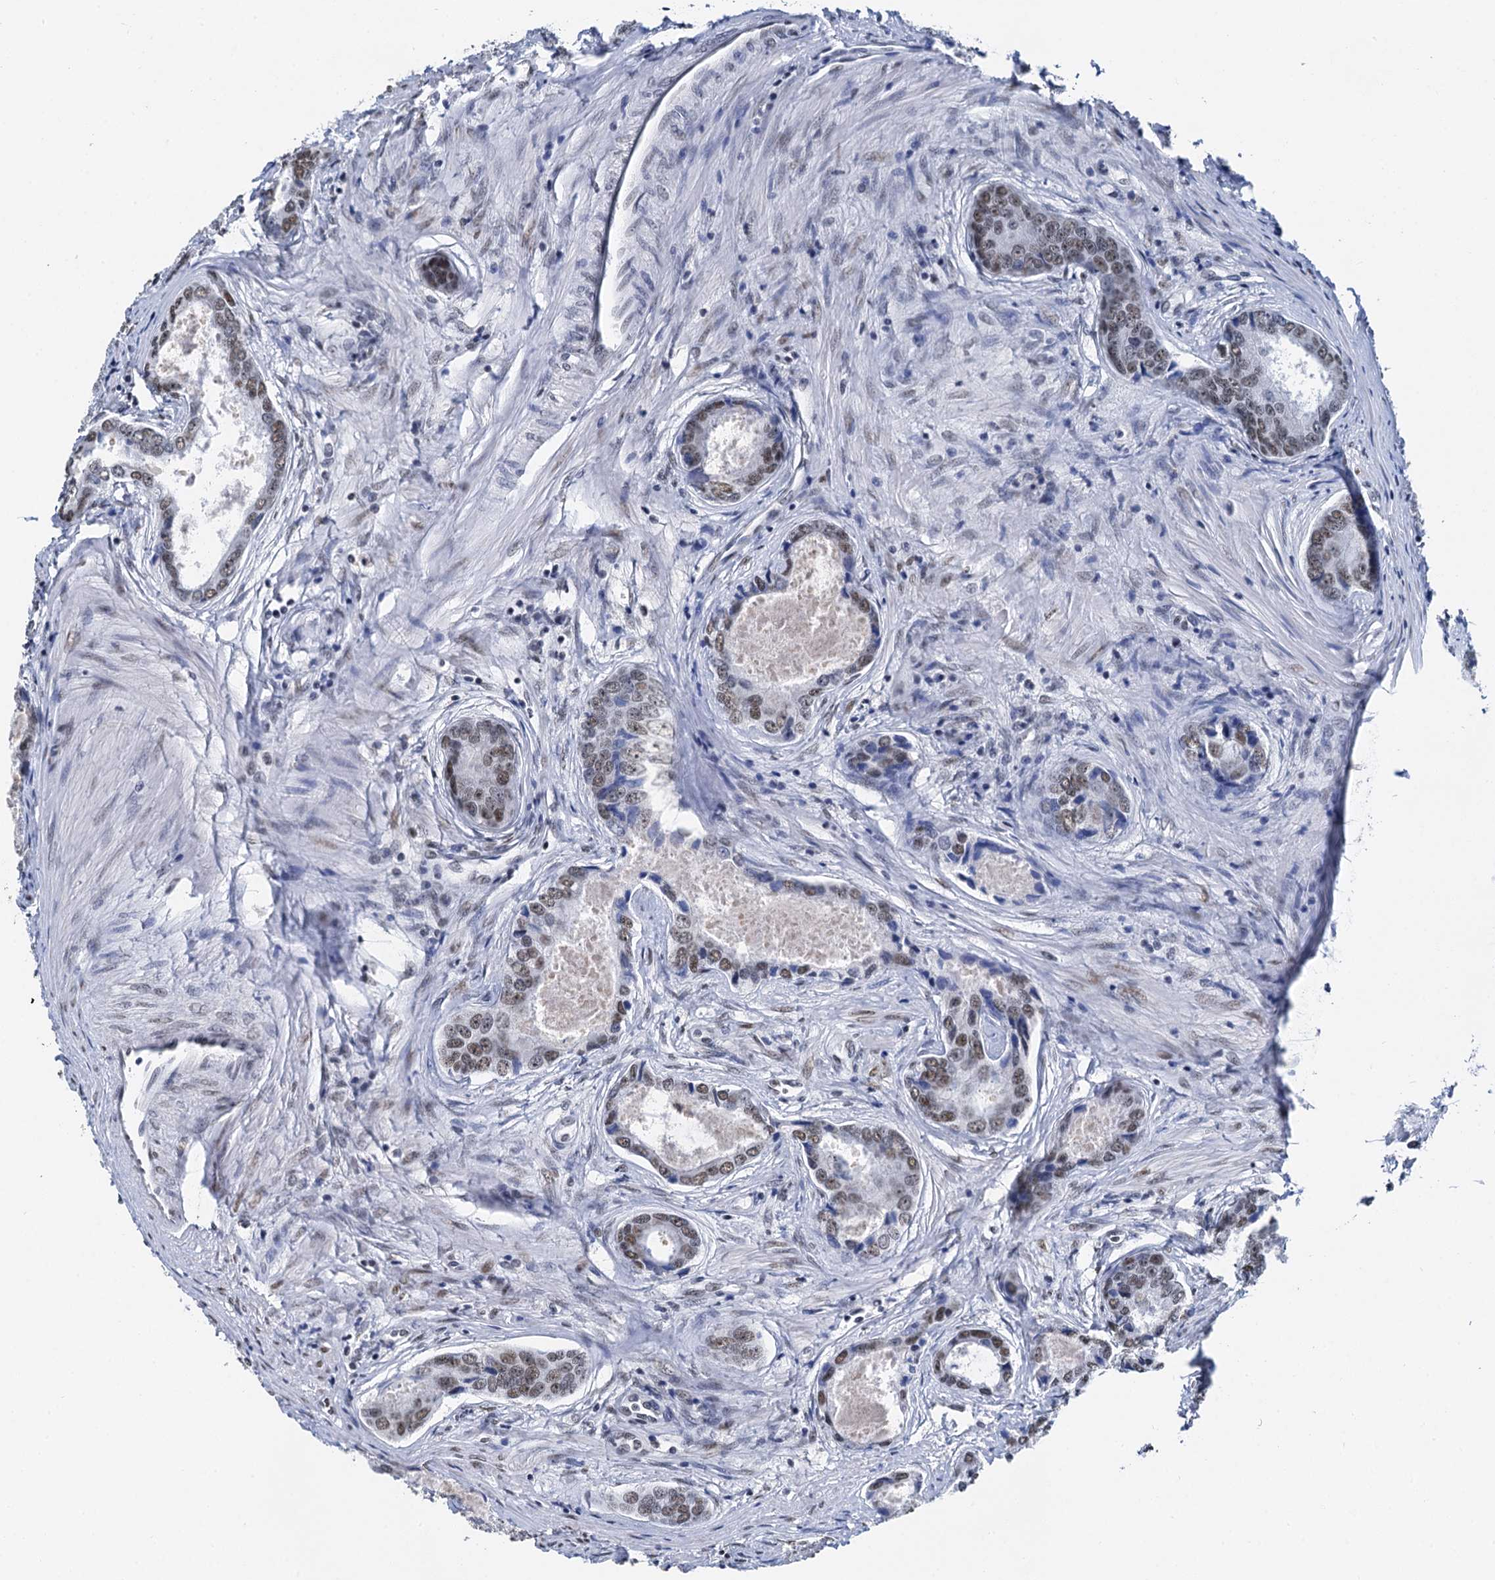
{"staining": {"intensity": "moderate", "quantity": "25%-75%", "location": "nuclear"}, "tissue": "prostate cancer", "cell_type": "Tumor cells", "image_type": "cancer", "snomed": [{"axis": "morphology", "description": "Adenocarcinoma, Low grade"}, {"axis": "topography", "description": "Prostate"}], "caption": "Adenocarcinoma (low-grade) (prostate) was stained to show a protein in brown. There is medium levels of moderate nuclear staining in approximately 25%-75% of tumor cells.", "gene": "SLTM", "patient": {"sex": "male", "age": 68}}